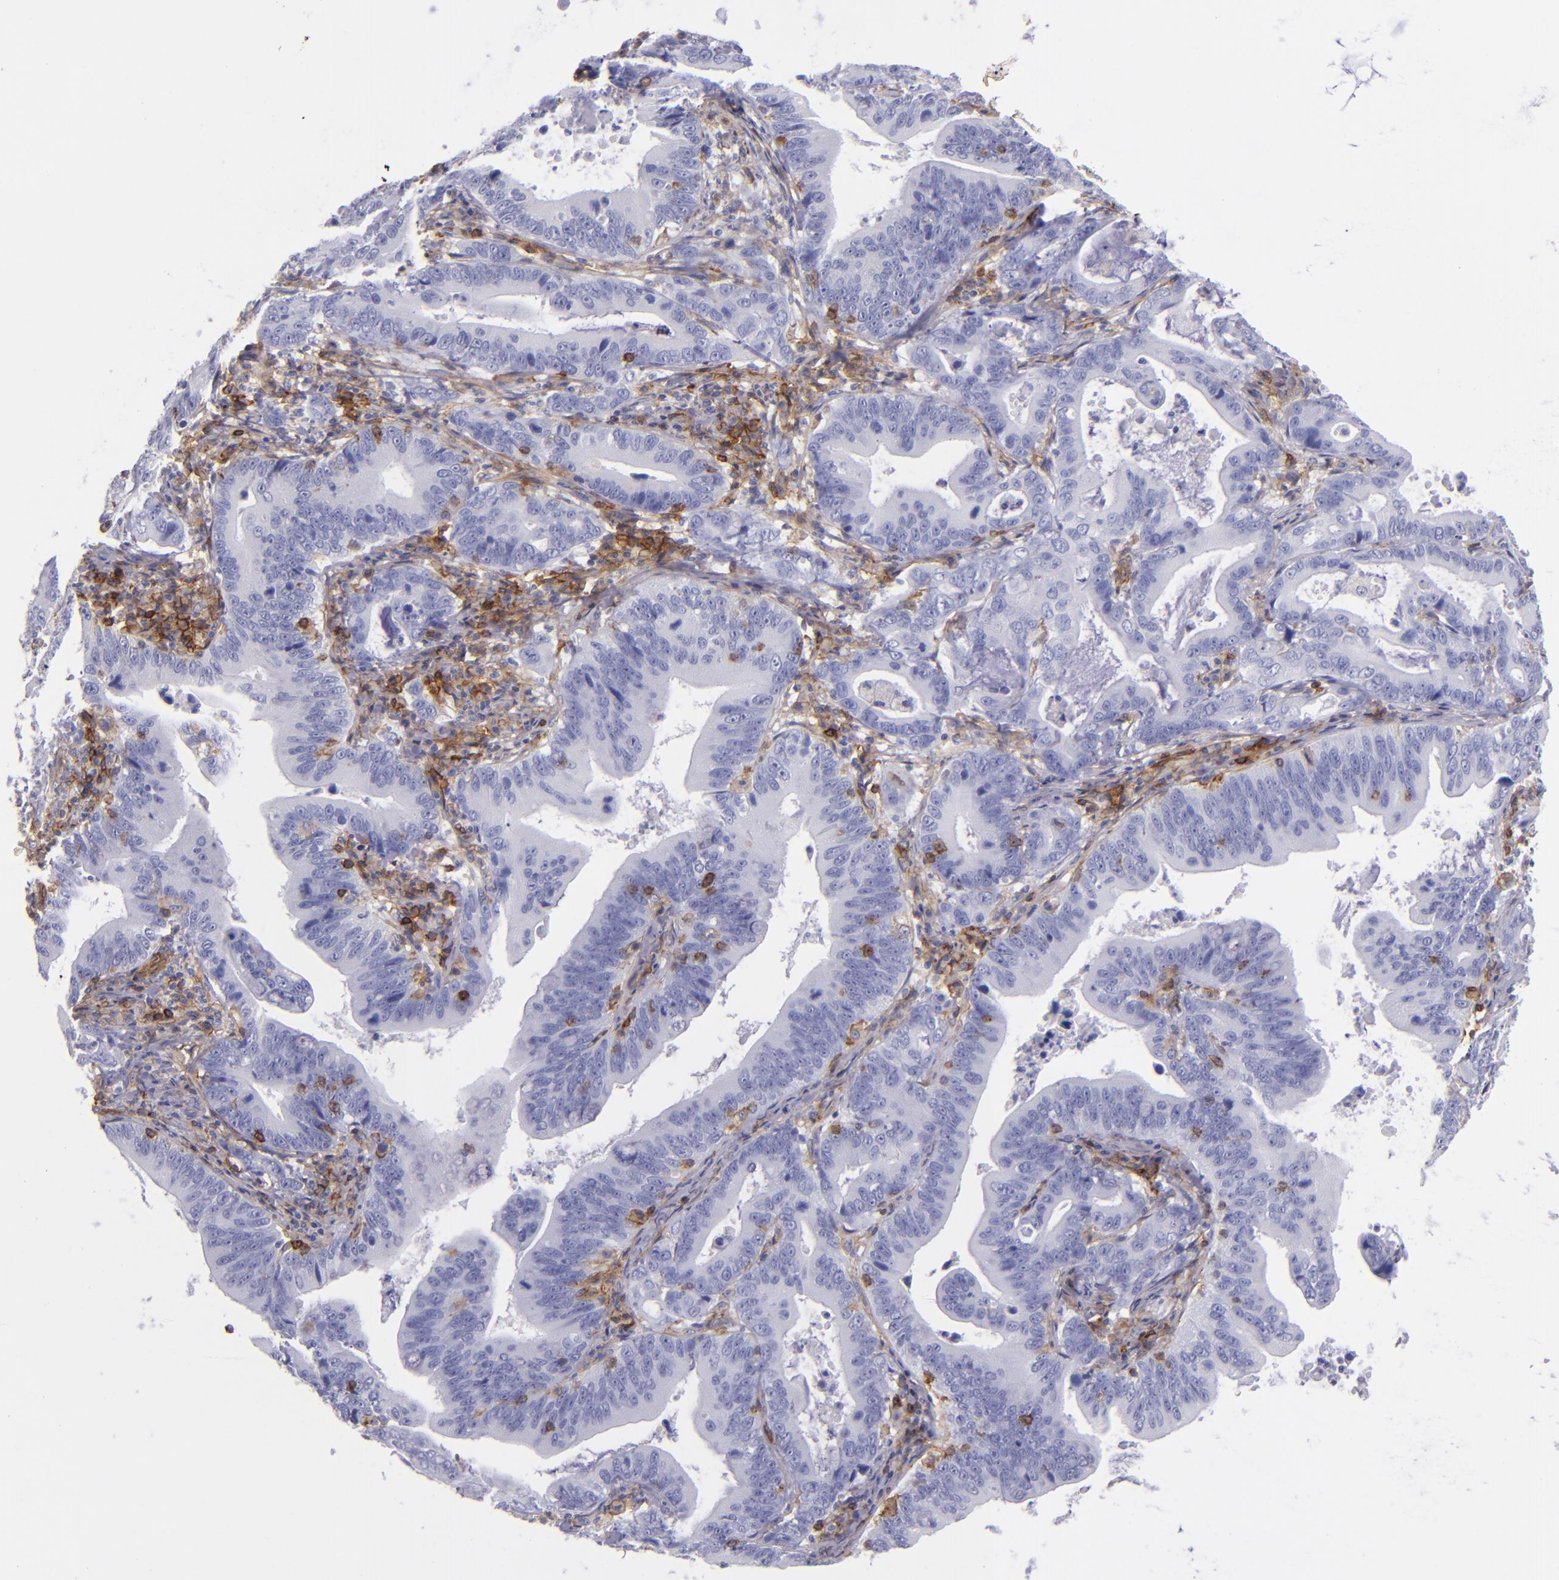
{"staining": {"intensity": "negative", "quantity": "none", "location": "none"}, "tissue": "stomach cancer", "cell_type": "Tumor cells", "image_type": "cancer", "snomed": [{"axis": "morphology", "description": "Adenocarcinoma, NOS"}, {"axis": "topography", "description": "Stomach, upper"}], "caption": "This is an immunohistochemistry (IHC) photomicrograph of human stomach cancer. There is no expression in tumor cells.", "gene": "ENTPD1", "patient": {"sex": "male", "age": 63}}